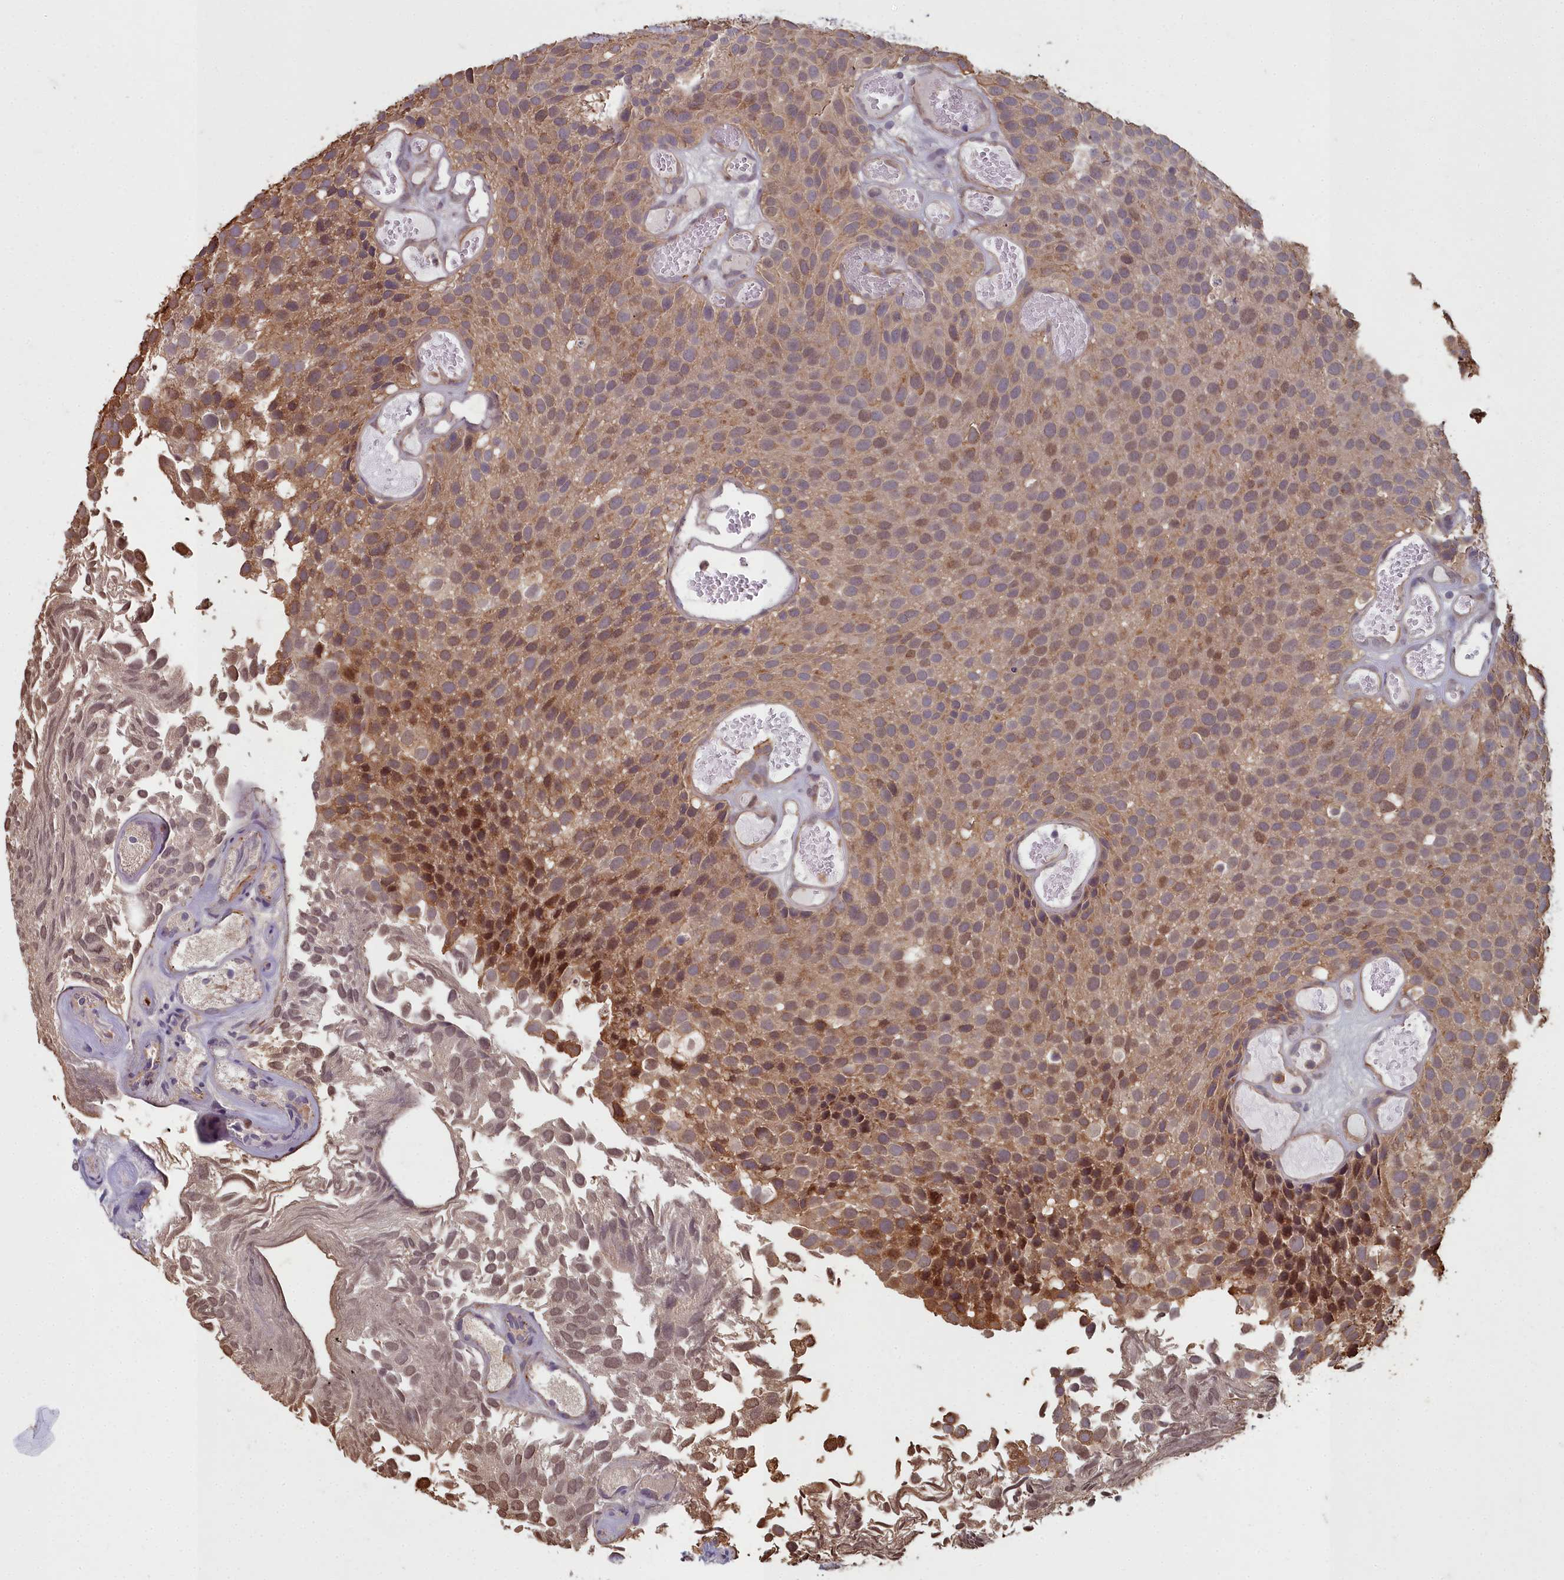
{"staining": {"intensity": "moderate", "quantity": "25%-75%", "location": "cytoplasmic/membranous"}, "tissue": "urothelial cancer", "cell_type": "Tumor cells", "image_type": "cancer", "snomed": [{"axis": "morphology", "description": "Urothelial carcinoma, Low grade"}, {"axis": "topography", "description": "Urinary bladder"}], "caption": "About 25%-75% of tumor cells in human low-grade urothelial carcinoma show moderate cytoplasmic/membranous protein staining as visualized by brown immunohistochemical staining.", "gene": "ZNF626", "patient": {"sex": "male", "age": 89}}